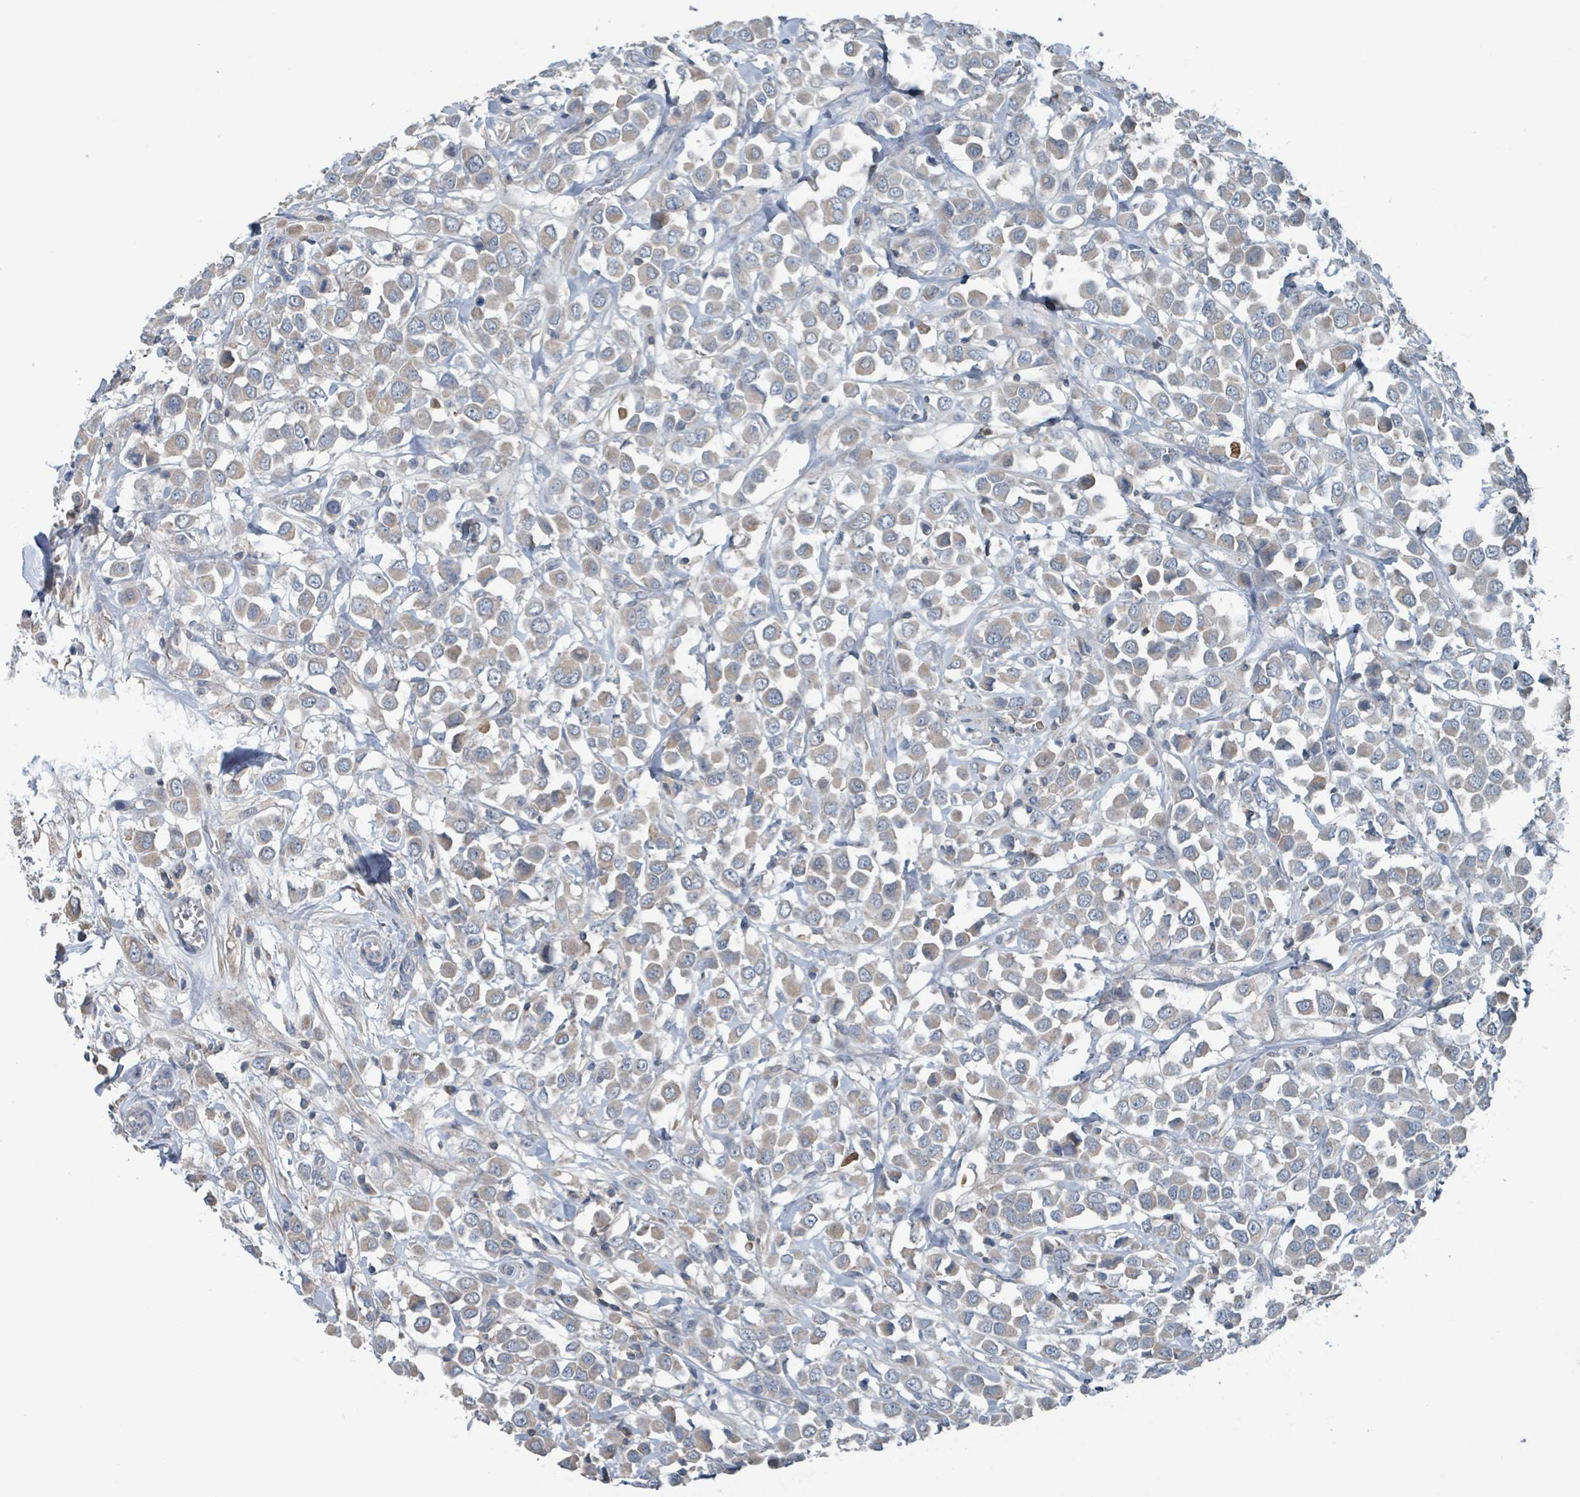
{"staining": {"intensity": "weak", "quantity": "<25%", "location": "cytoplasmic/membranous"}, "tissue": "breast cancer", "cell_type": "Tumor cells", "image_type": "cancer", "snomed": [{"axis": "morphology", "description": "Duct carcinoma"}, {"axis": "topography", "description": "Breast"}], "caption": "An image of human breast cancer is negative for staining in tumor cells.", "gene": "ACBD4", "patient": {"sex": "female", "age": 61}}